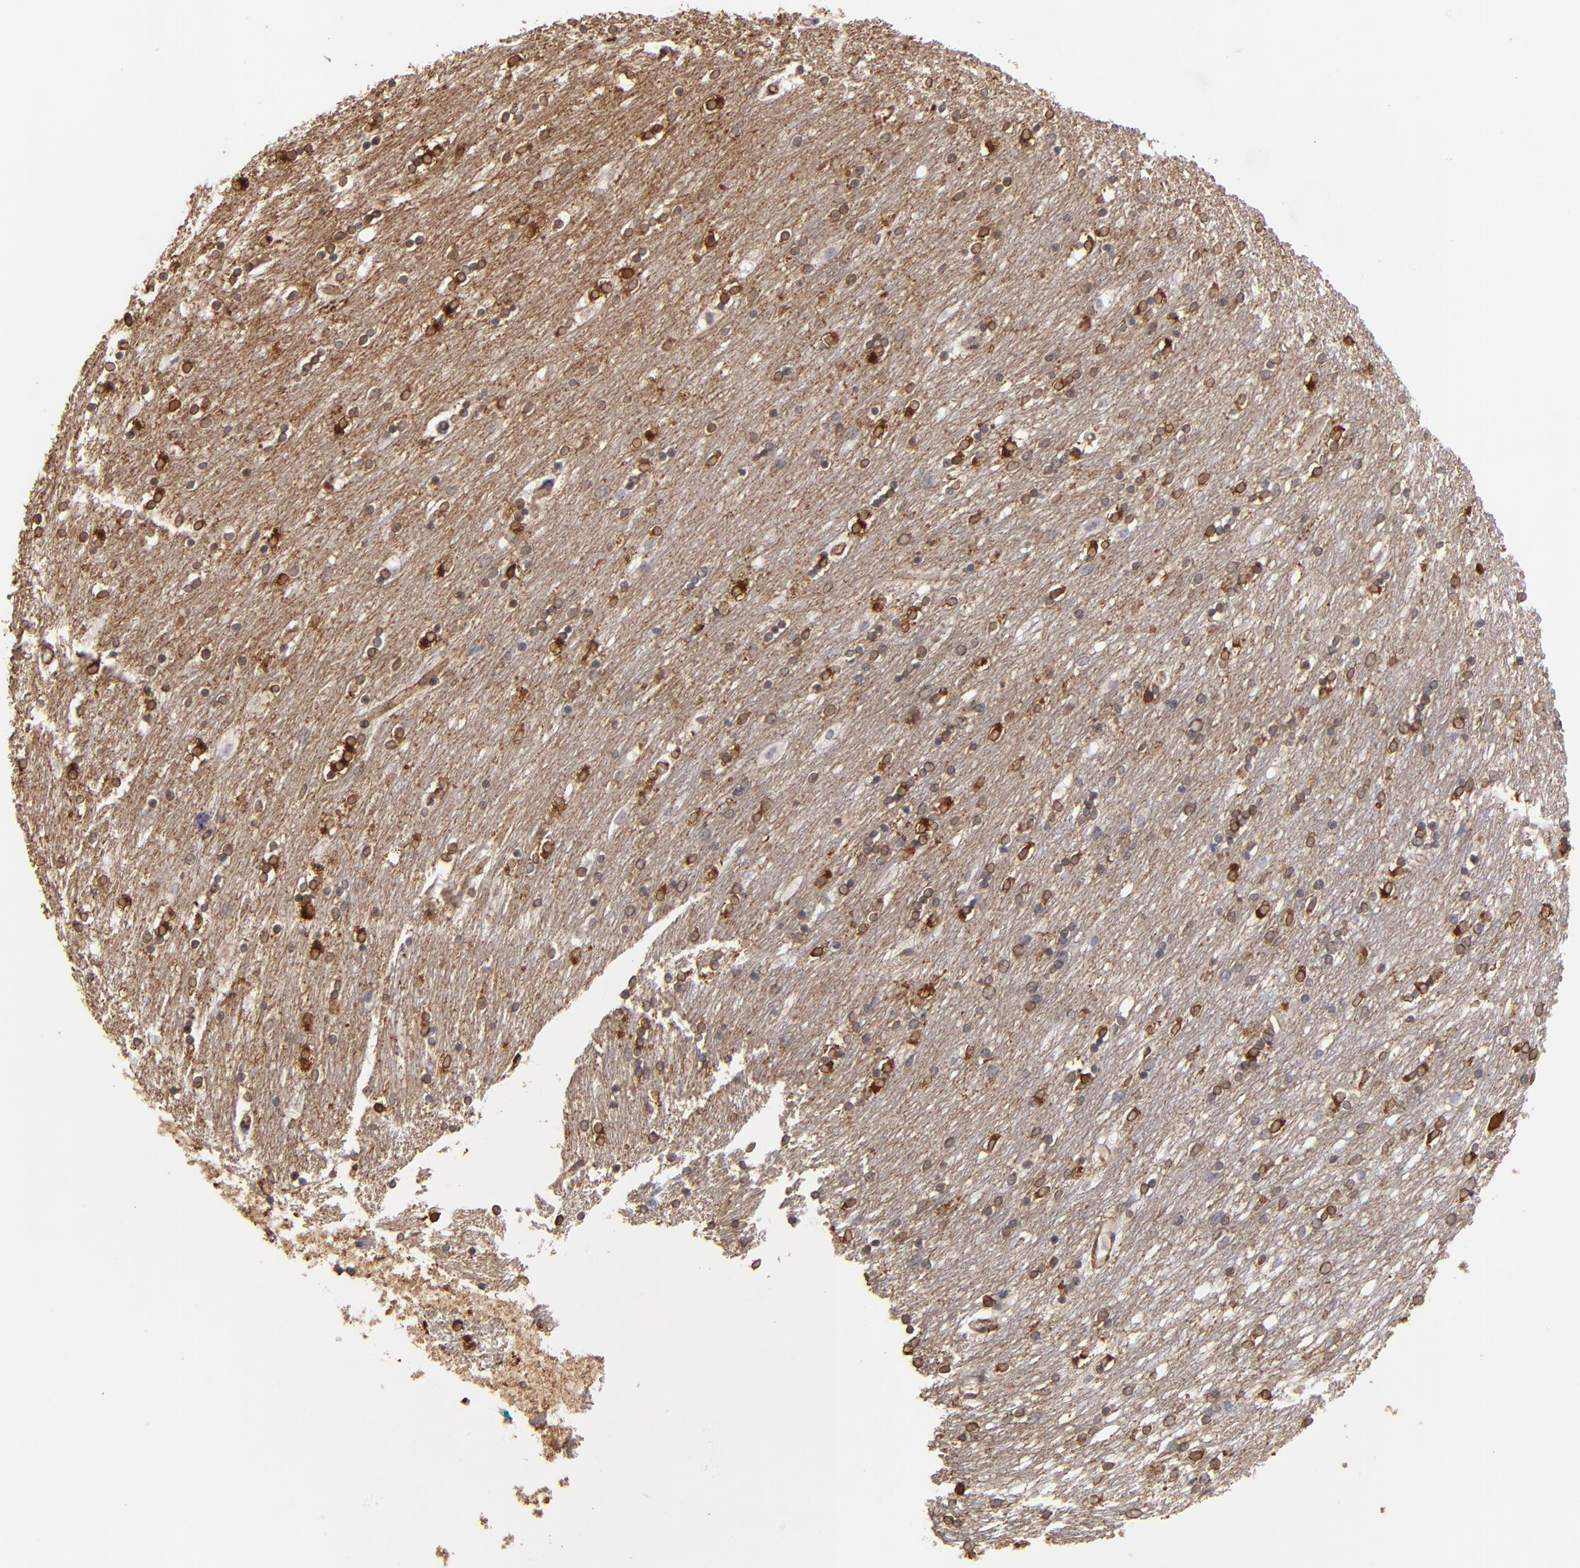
{"staining": {"intensity": "moderate", "quantity": ">75%", "location": "cytoplasmic/membranous"}, "tissue": "caudate", "cell_type": "Glial cells", "image_type": "normal", "snomed": [{"axis": "morphology", "description": "Normal tissue, NOS"}, {"axis": "topography", "description": "Lateral ventricle wall"}], "caption": "Immunohistochemical staining of normal caudate shows moderate cytoplasmic/membranous protein expression in about >75% of glial cells.", "gene": "PGRMC1", "patient": {"sex": "female", "age": 54}}